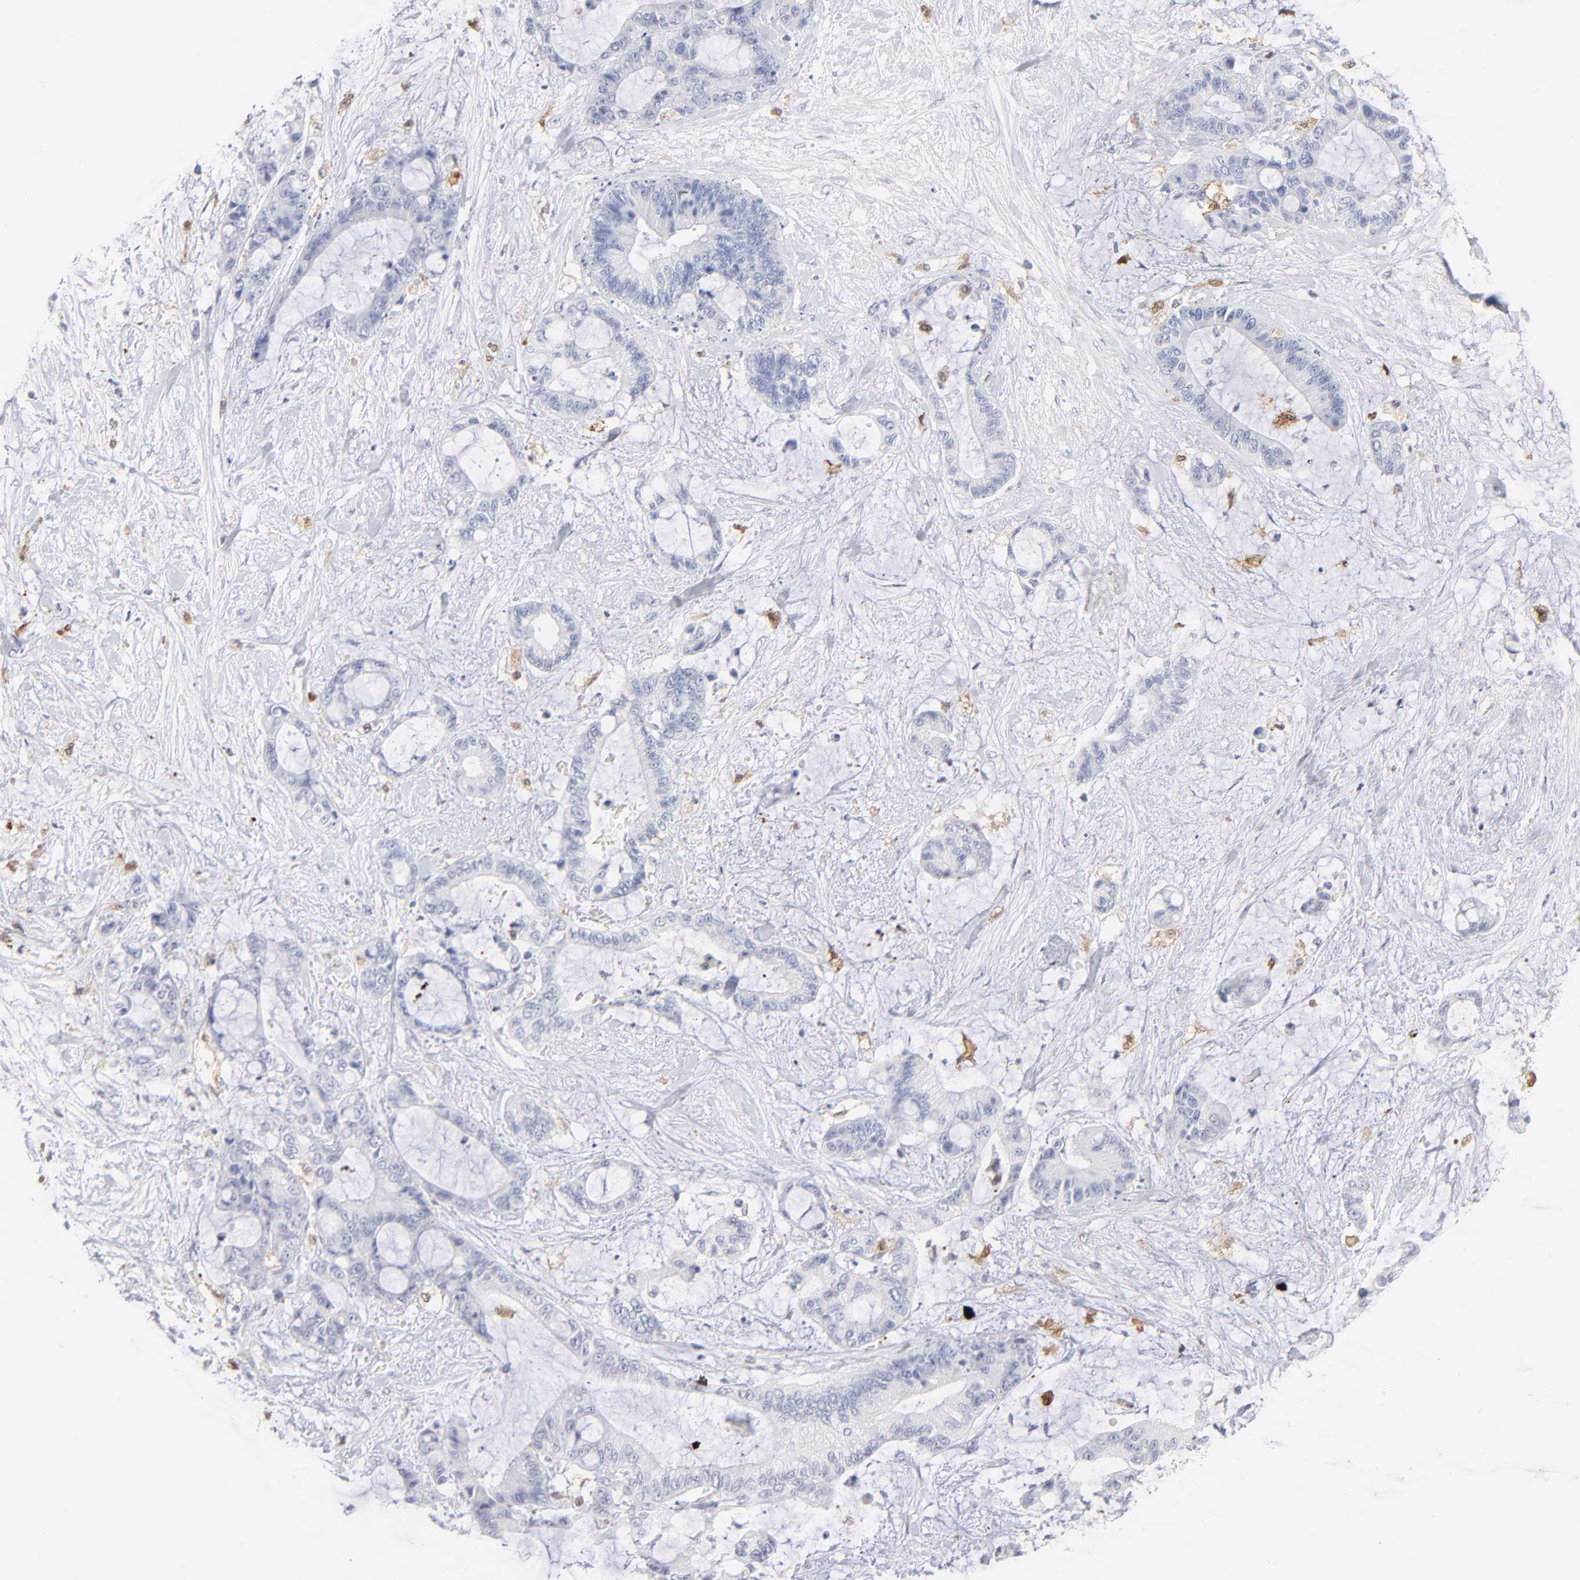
{"staining": {"intensity": "negative", "quantity": "none", "location": "none"}, "tissue": "liver cancer", "cell_type": "Tumor cells", "image_type": "cancer", "snomed": [{"axis": "morphology", "description": "Cholangiocarcinoma"}, {"axis": "topography", "description": "Liver"}], "caption": "Tumor cells show no significant staining in cholangiocarcinoma (liver).", "gene": "IFIT2", "patient": {"sex": "female", "age": 73}}